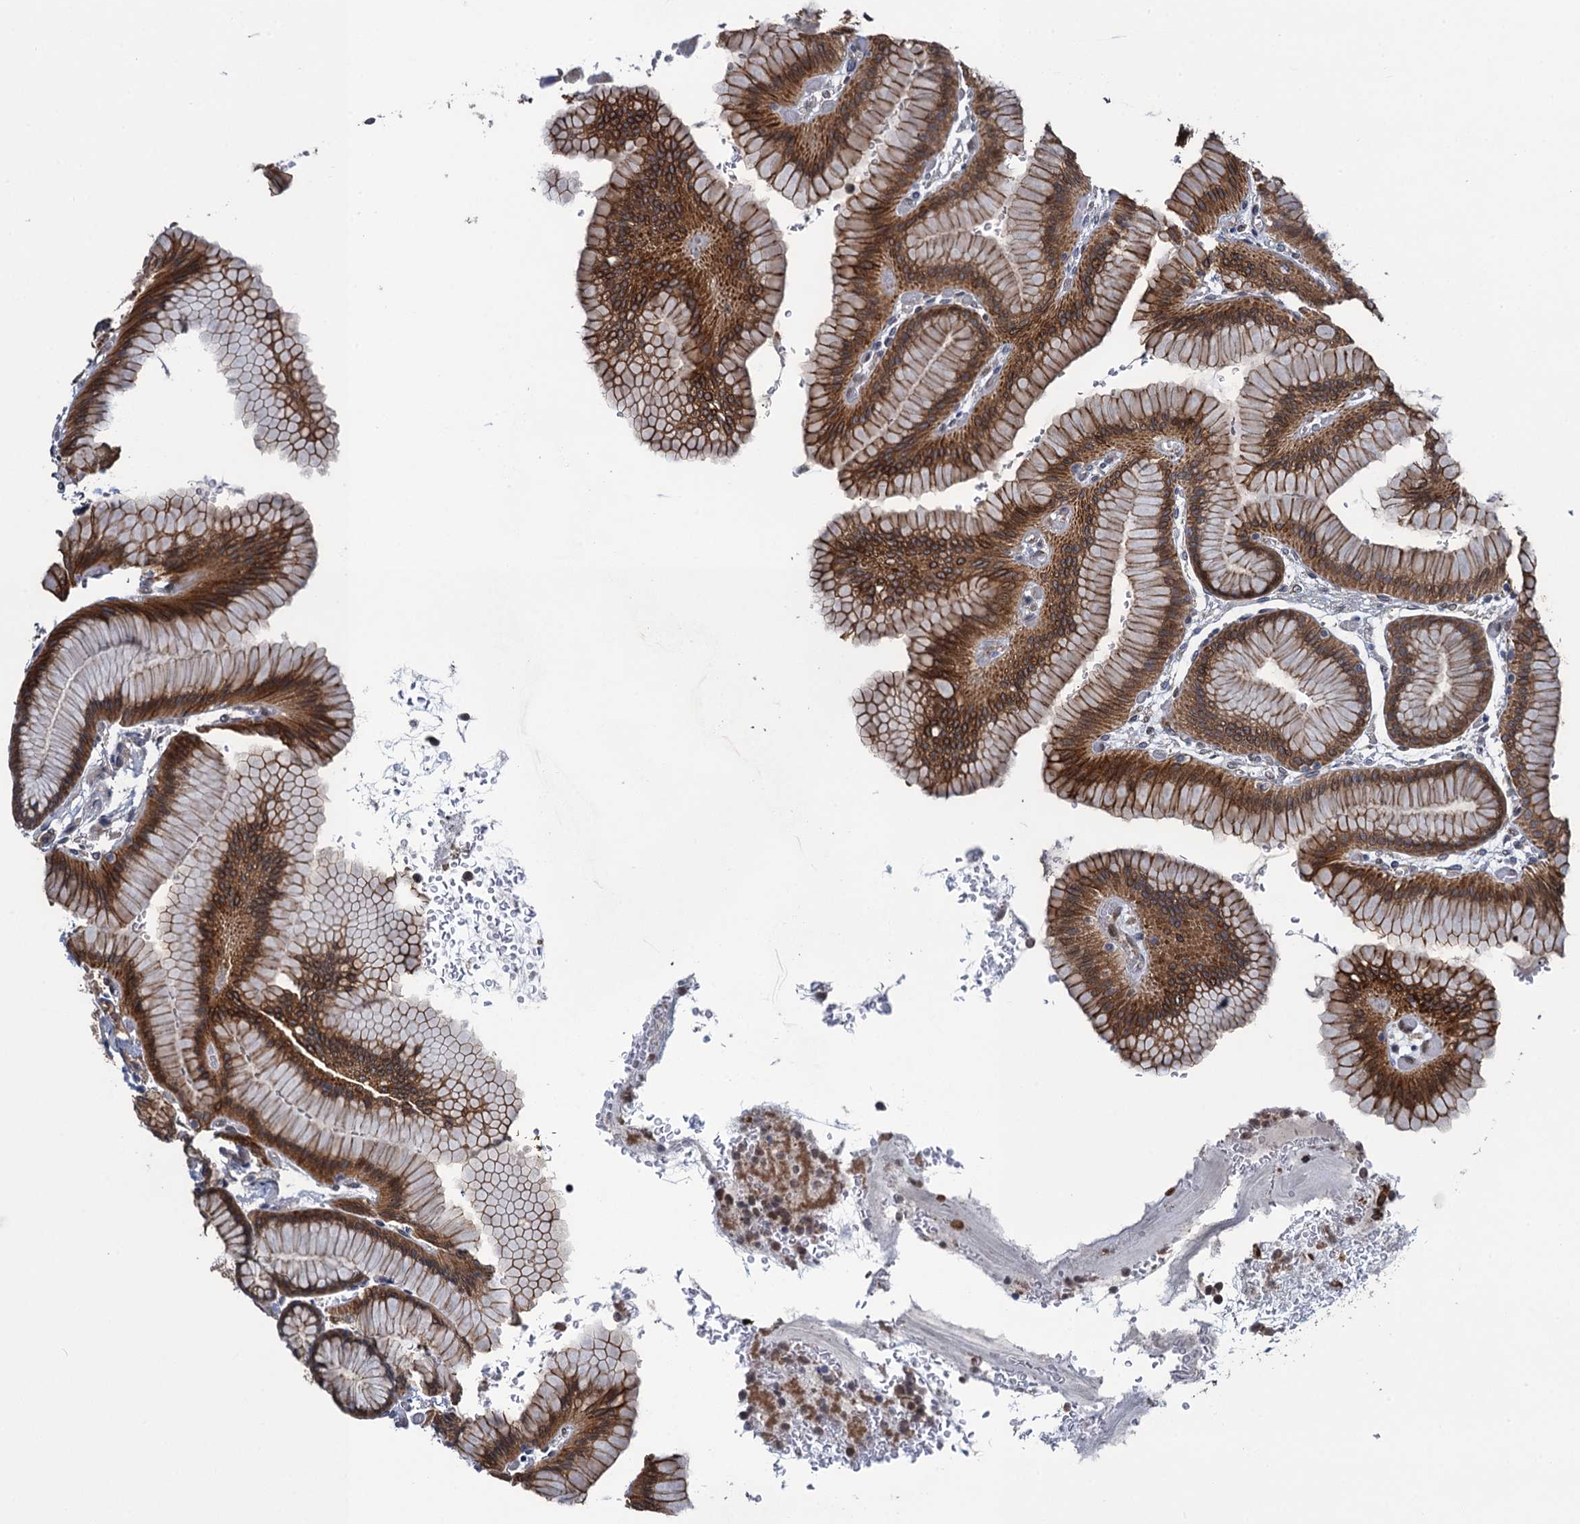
{"staining": {"intensity": "moderate", "quantity": ">75%", "location": "cytoplasmic/membranous,nuclear"}, "tissue": "stomach", "cell_type": "Glandular cells", "image_type": "normal", "snomed": [{"axis": "morphology", "description": "Normal tissue, NOS"}, {"axis": "morphology", "description": "Adenocarcinoma, NOS"}, {"axis": "morphology", "description": "Adenocarcinoma, High grade"}, {"axis": "topography", "description": "Stomach, upper"}, {"axis": "topography", "description": "Stomach"}], "caption": "Immunohistochemical staining of benign stomach displays medium levels of moderate cytoplasmic/membranous,nuclear expression in about >75% of glandular cells.", "gene": "EVX2", "patient": {"sex": "female", "age": 65}}